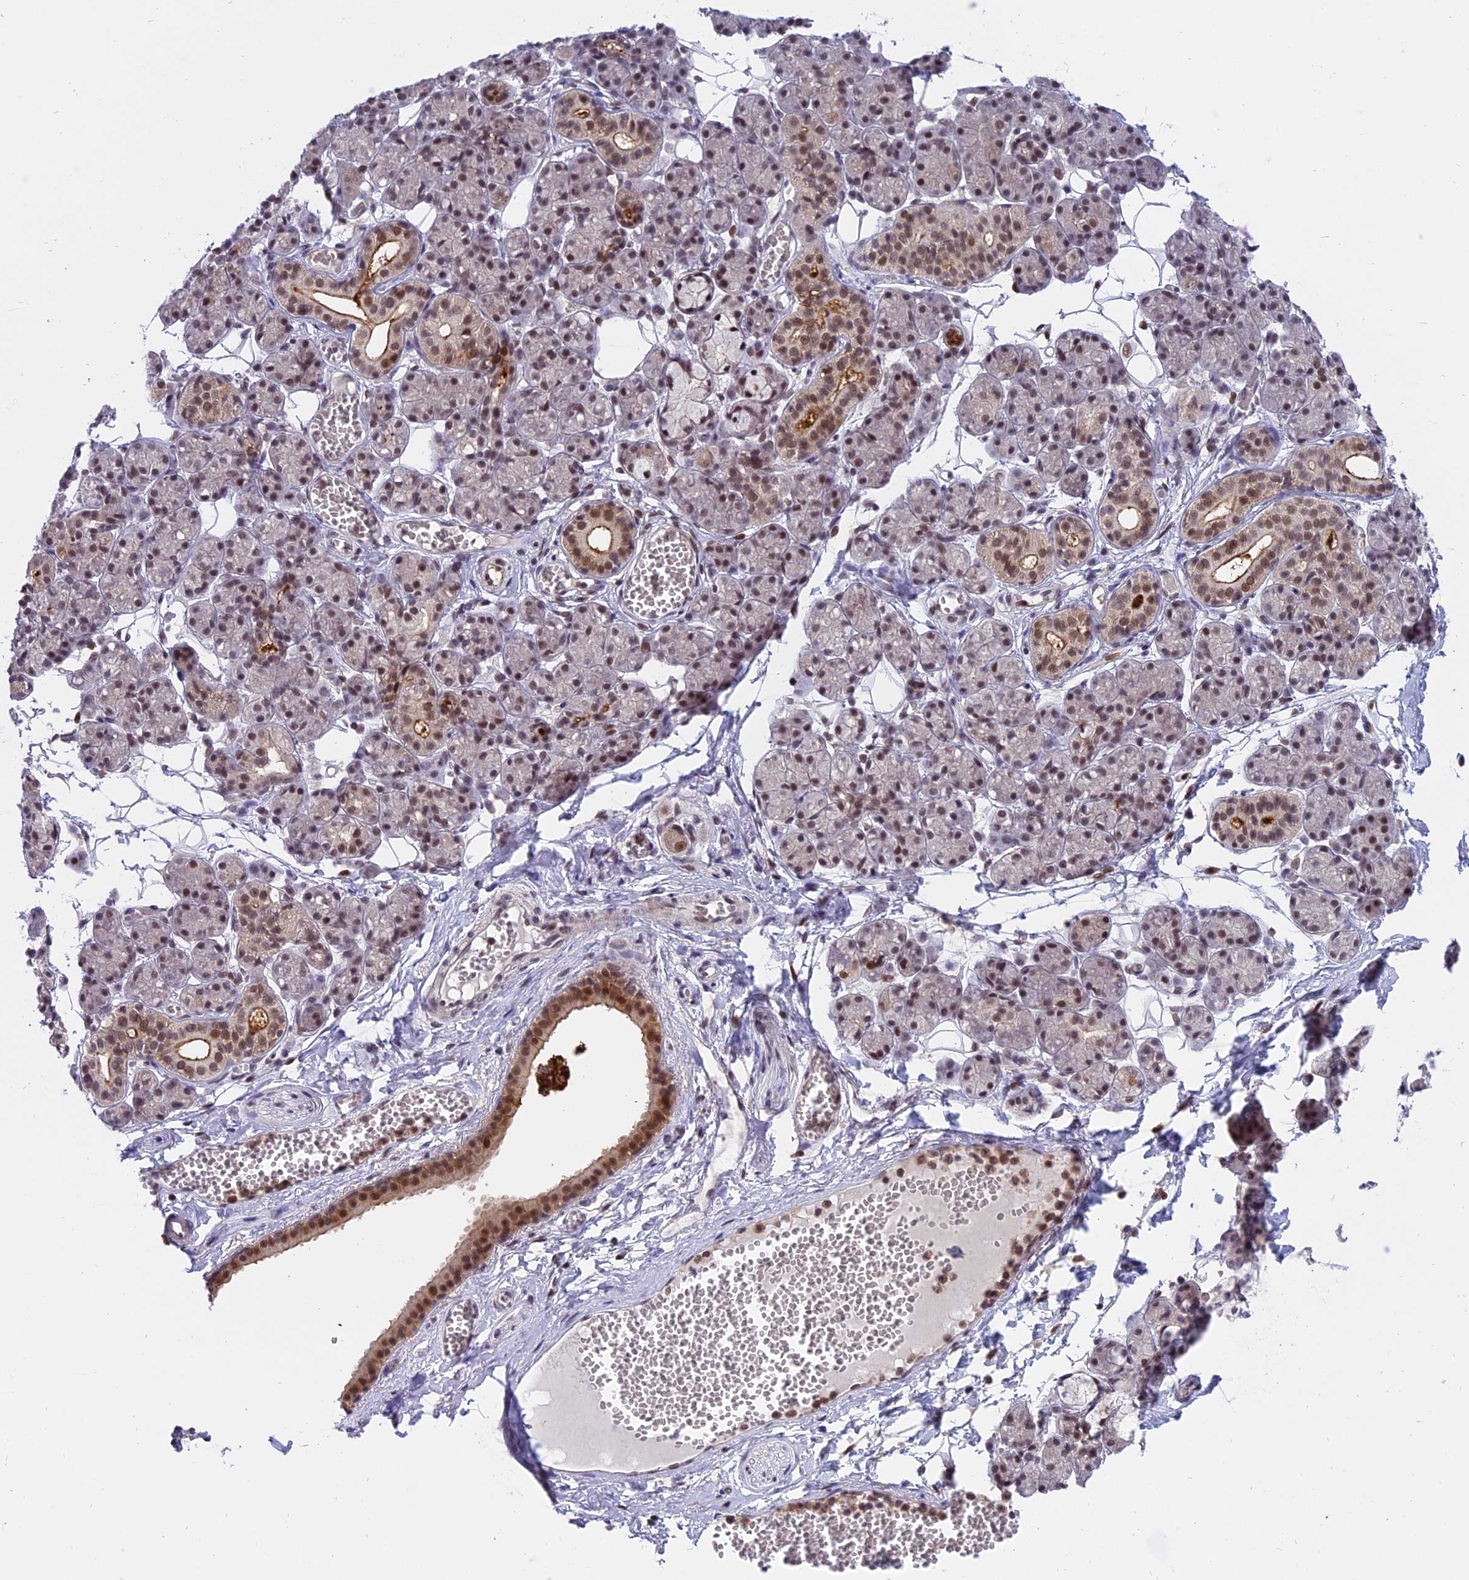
{"staining": {"intensity": "moderate", "quantity": "25%-75%", "location": "cytoplasmic/membranous,nuclear"}, "tissue": "salivary gland", "cell_type": "Glandular cells", "image_type": "normal", "snomed": [{"axis": "morphology", "description": "Normal tissue, NOS"}, {"axis": "topography", "description": "Salivary gland"}], "caption": "The photomicrograph reveals immunohistochemical staining of unremarkable salivary gland. There is moderate cytoplasmic/membranous,nuclear staining is present in about 25%-75% of glandular cells.", "gene": "TADA3", "patient": {"sex": "male", "age": 63}}